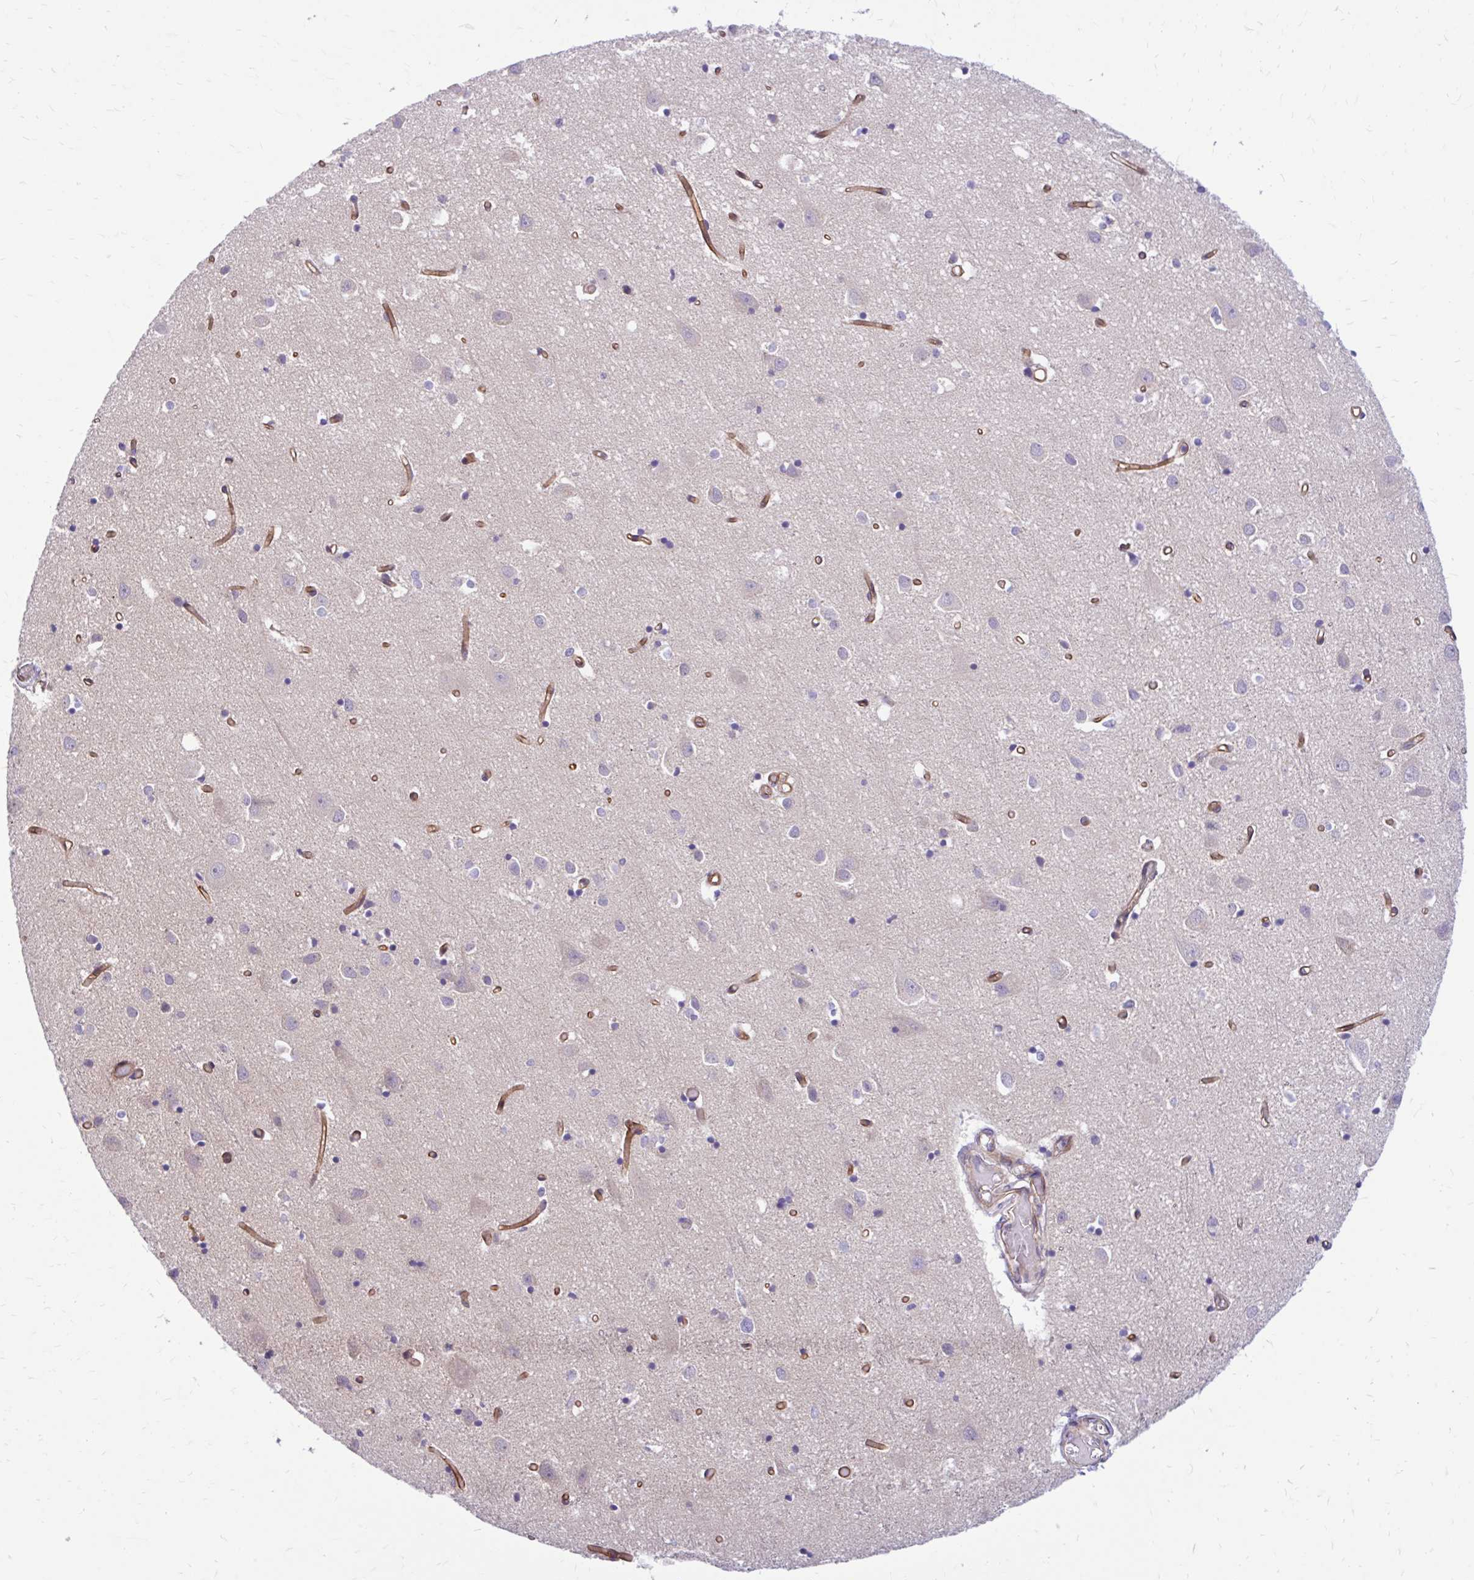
{"staining": {"intensity": "moderate", "quantity": ">75%", "location": "cytoplasmic/membranous"}, "tissue": "cerebral cortex", "cell_type": "Endothelial cells", "image_type": "normal", "snomed": [{"axis": "morphology", "description": "Normal tissue, NOS"}, {"axis": "topography", "description": "Cerebral cortex"}], "caption": "Normal cerebral cortex was stained to show a protein in brown. There is medium levels of moderate cytoplasmic/membranous positivity in approximately >75% of endothelial cells. (Stains: DAB (3,3'-diaminobenzidine) in brown, nuclei in blue, Microscopy: brightfield microscopy at high magnification).", "gene": "ESPNL", "patient": {"sex": "male", "age": 70}}